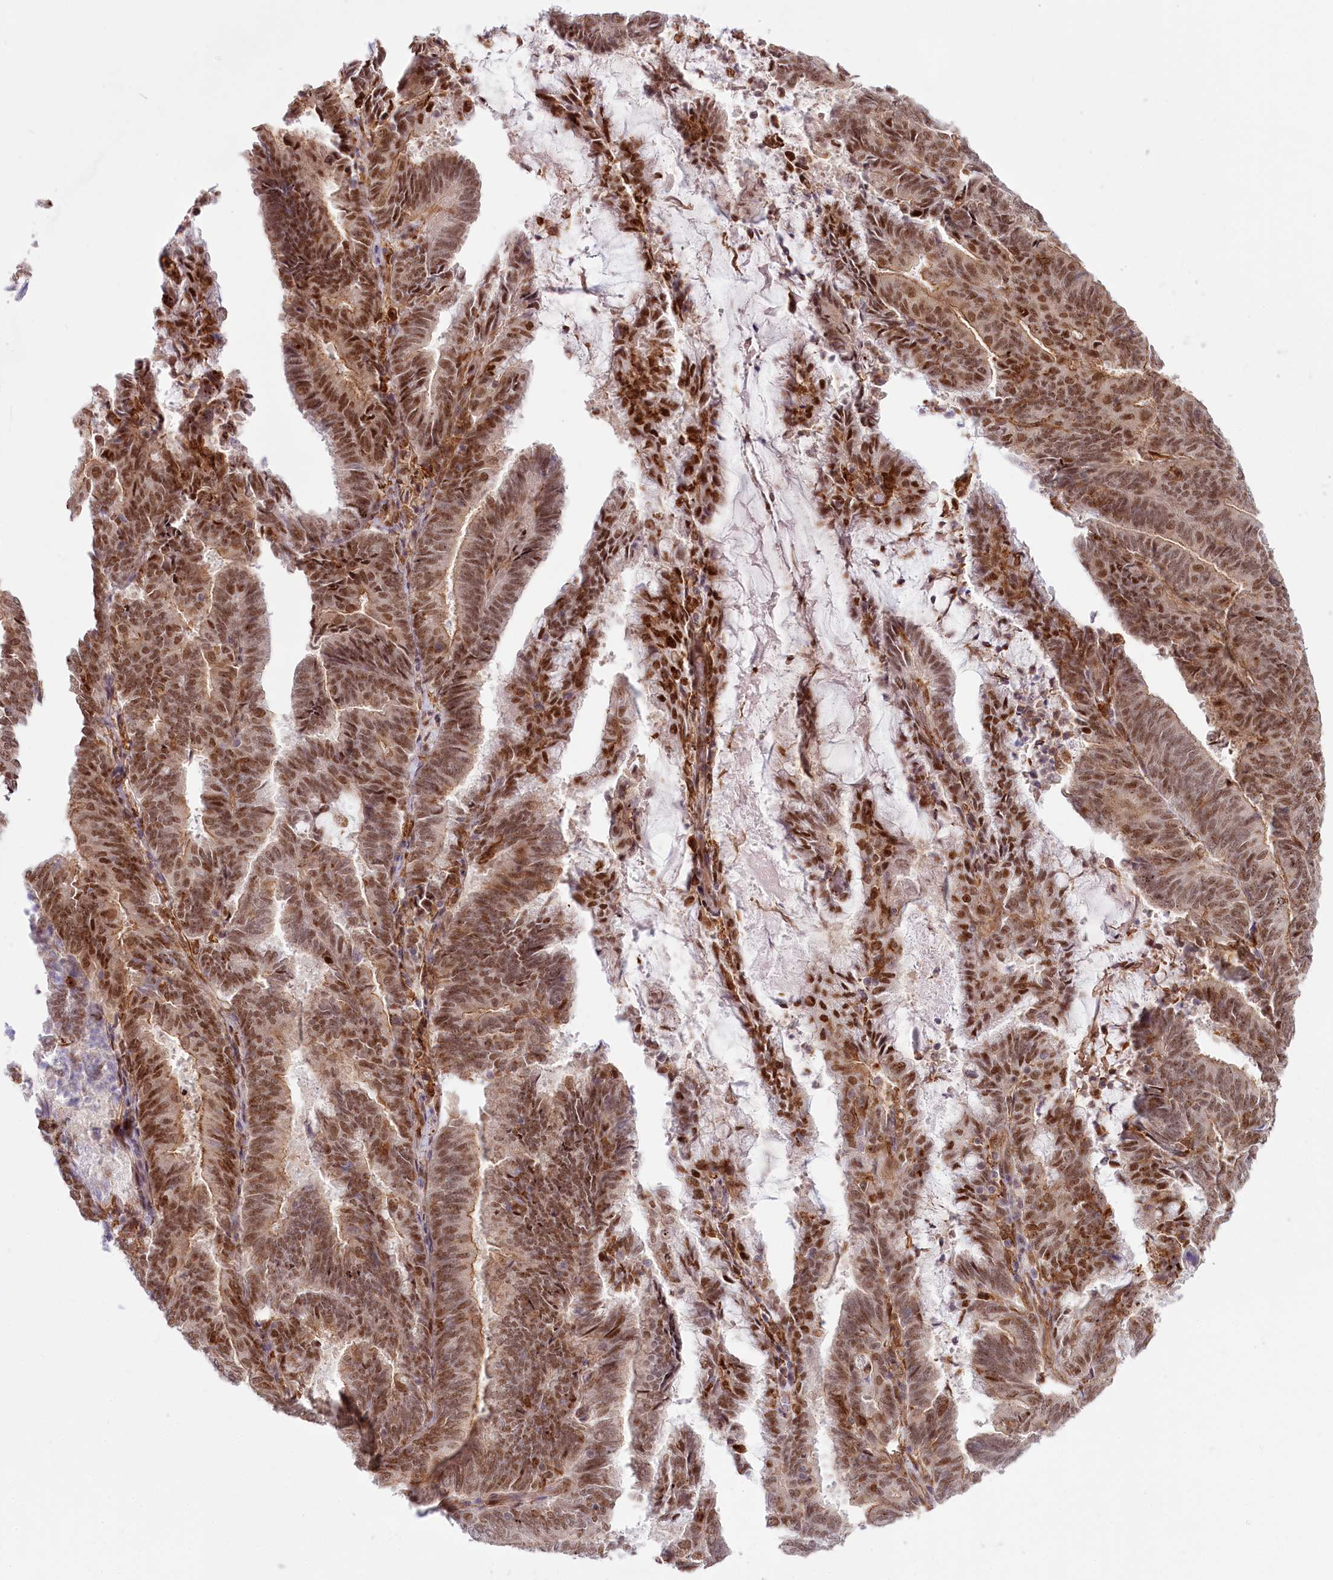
{"staining": {"intensity": "moderate", "quantity": ">75%", "location": "nuclear"}, "tissue": "endometrial cancer", "cell_type": "Tumor cells", "image_type": "cancer", "snomed": [{"axis": "morphology", "description": "Adenocarcinoma, NOS"}, {"axis": "topography", "description": "Endometrium"}], "caption": "An immunohistochemistry (IHC) photomicrograph of tumor tissue is shown. Protein staining in brown labels moderate nuclear positivity in endometrial adenocarcinoma within tumor cells.", "gene": "TUBGCP2", "patient": {"sex": "female", "age": 80}}